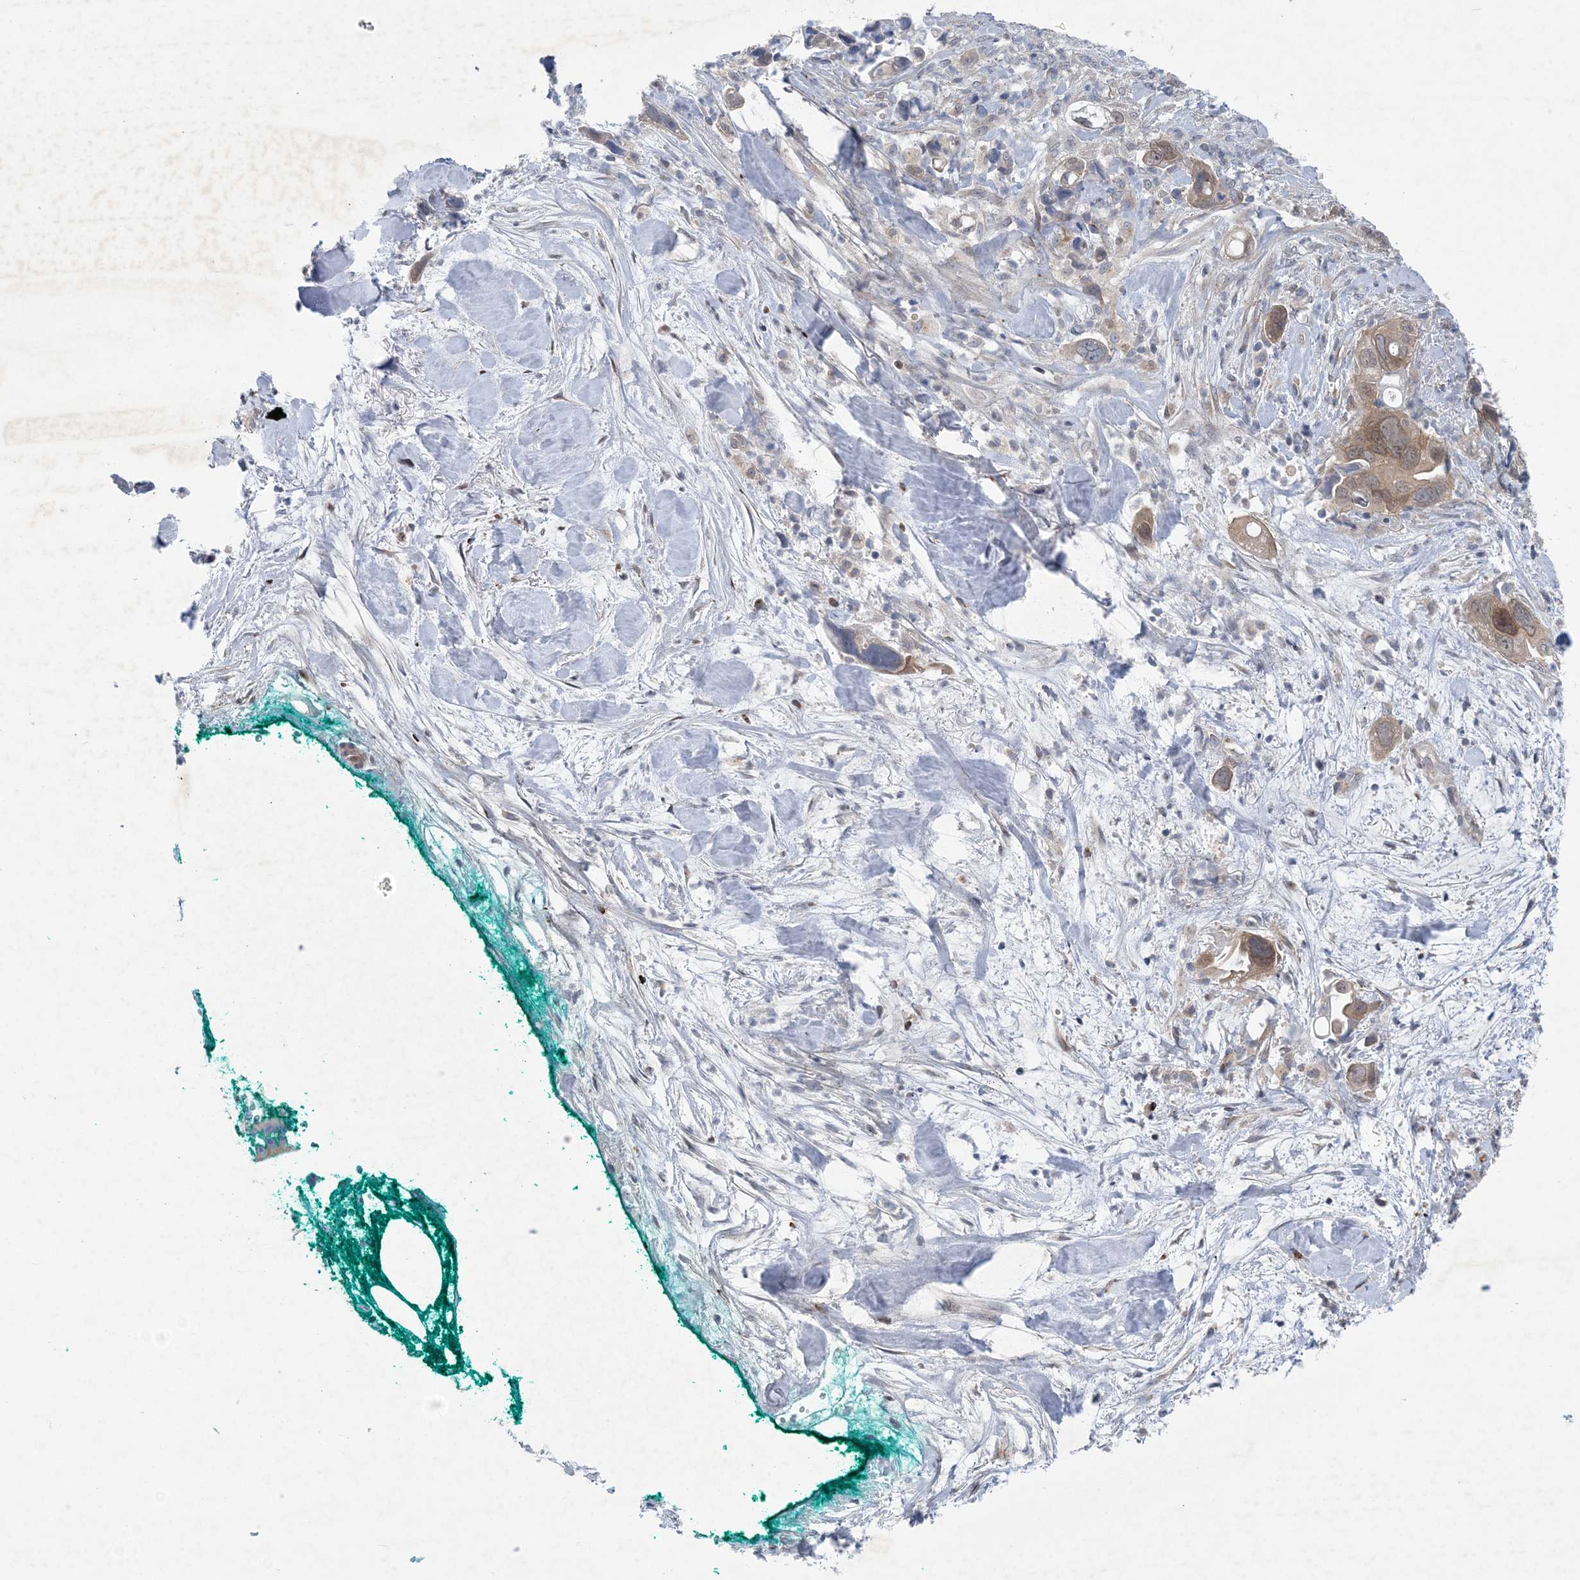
{"staining": {"intensity": "moderate", "quantity": ">75%", "location": "cytoplasmic/membranous,nuclear"}, "tissue": "pancreatic cancer", "cell_type": "Tumor cells", "image_type": "cancer", "snomed": [{"axis": "morphology", "description": "Adenocarcinoma, NOS"}, {"axis": "topography", "description": "Pancreas"}], "caption": "About >75% of tumor cells in pancreatic cancer (adenocarcinoma) show moderate cytoplasmic/membranous and nuclear protein staining as visualized by brown immunohistochemical staining.", "gene": "HIKESHI", "patient": {"sex": "female", "age": 72}}